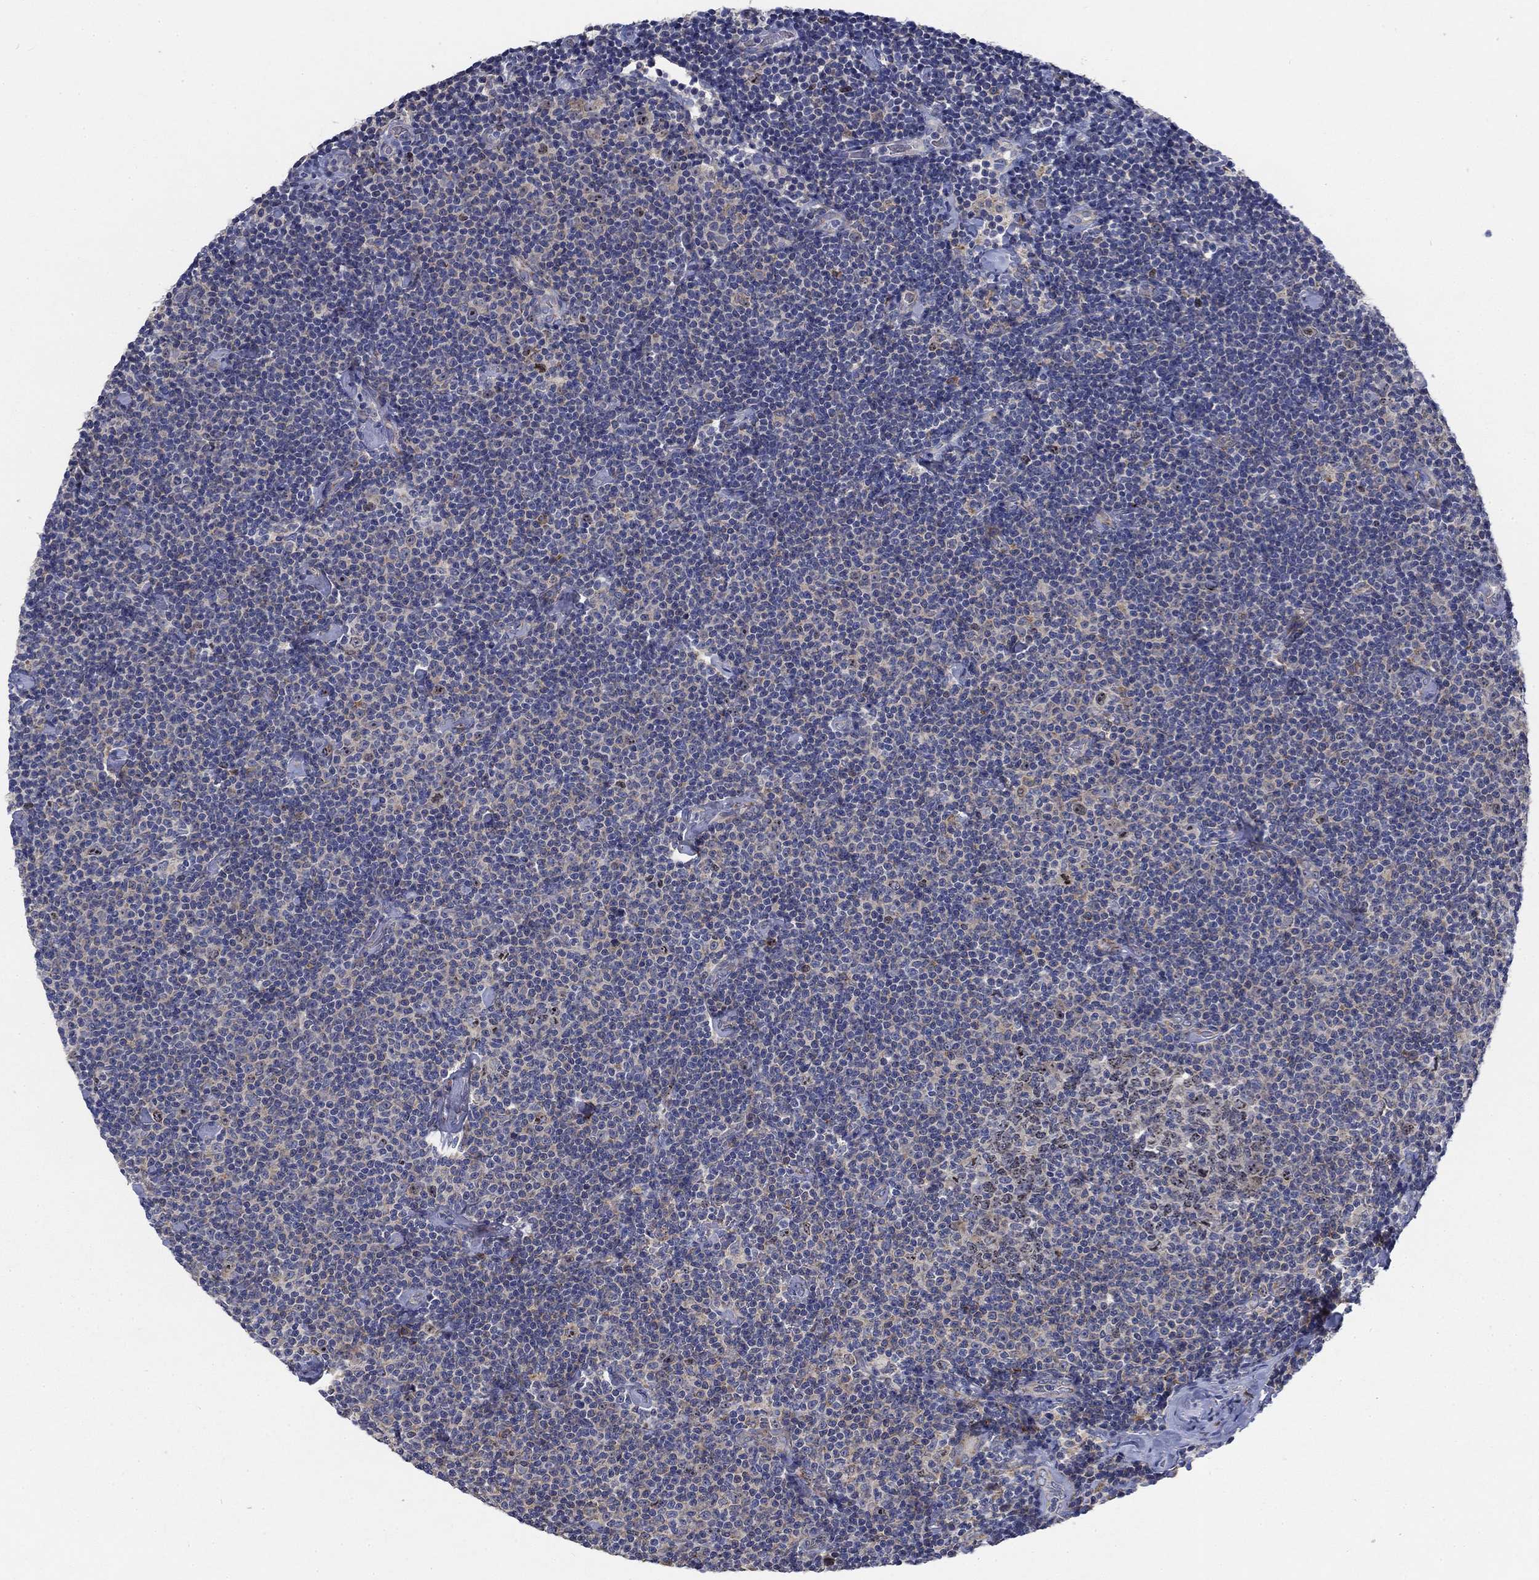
{"staining": {"intensity": "negative", "quantity": "none", "location": "none"}, "tissue": "lymphoma", "cell_type": "Tumor cells", "image_type": "cancer", "snomed": [{"axis": "morphology", "description": "Malignant lymphoma, non-Hodgkin's type, Low grade"}, {"axis": "topography", "description": "Lymph node"}], "caption": "Tumor cells show no significant protein staining in low-grade malignant lymphoma, non-Hodgkin's type.", "gene": "MMP24", "patient": {"sex": "male", "age": 81}}